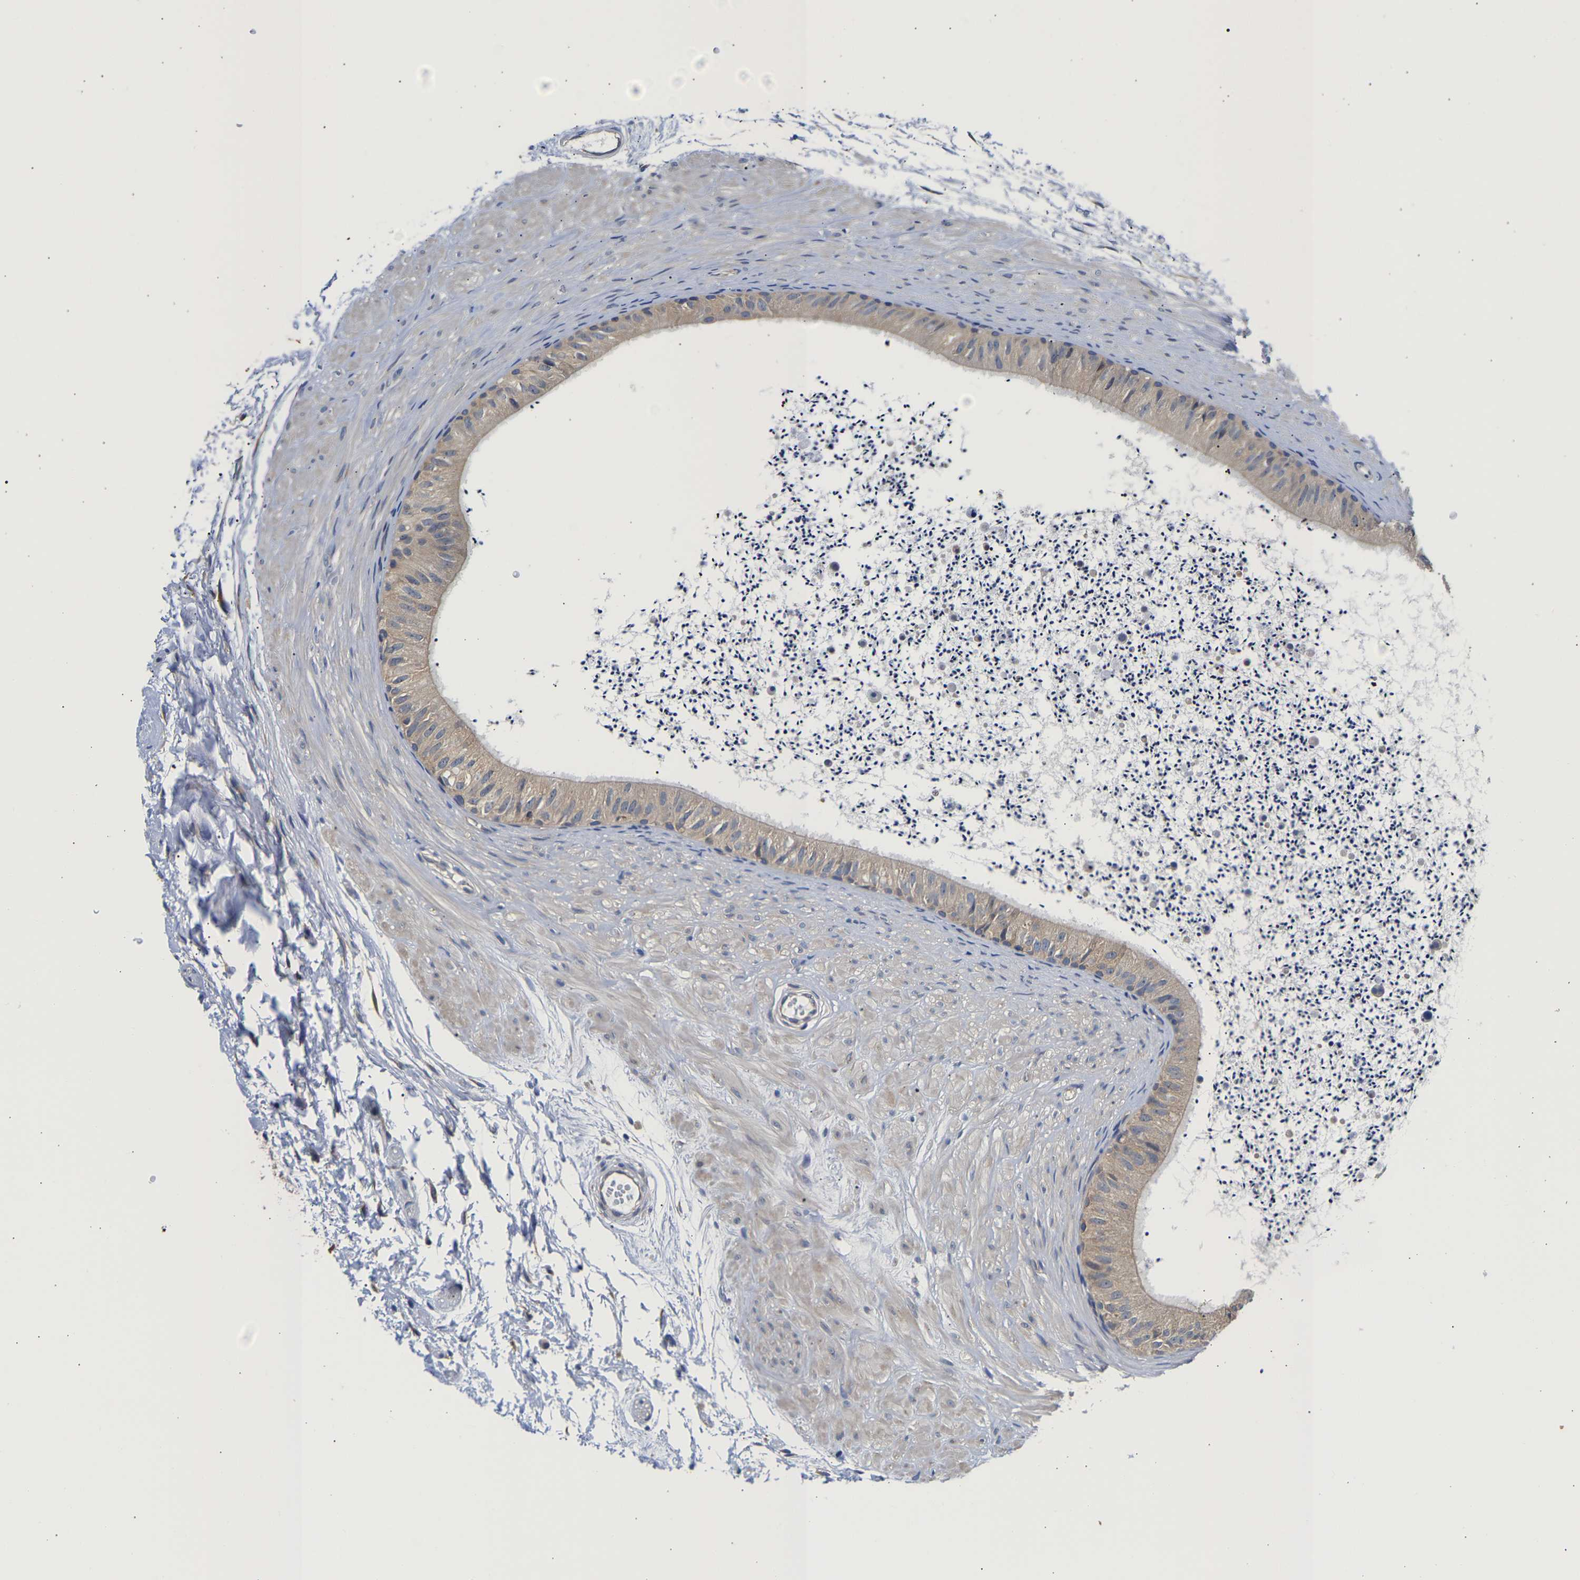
{"staining": {"intensity": "weak", "quantity": ">75%", "location": "cytoplasmic/membranous"}, "tissue": "epididymis", "cell_type": "Glandular cells", "image_type": "normal", "snomed": [{"axis": "morphology", "description": "Normal tissue, NOS"}, {"axis": "topography", "description": "Epididymis"}], "caption": "A brown stain highlights weak cytoplasmic/membranous positivity of a protein in glandular cells of normal epididymis. (brown staining indicates protein expression, while blue staining denotes nuclei).", "gene": "CCDC6", "patient": {"sex": "male", "age": 56}}